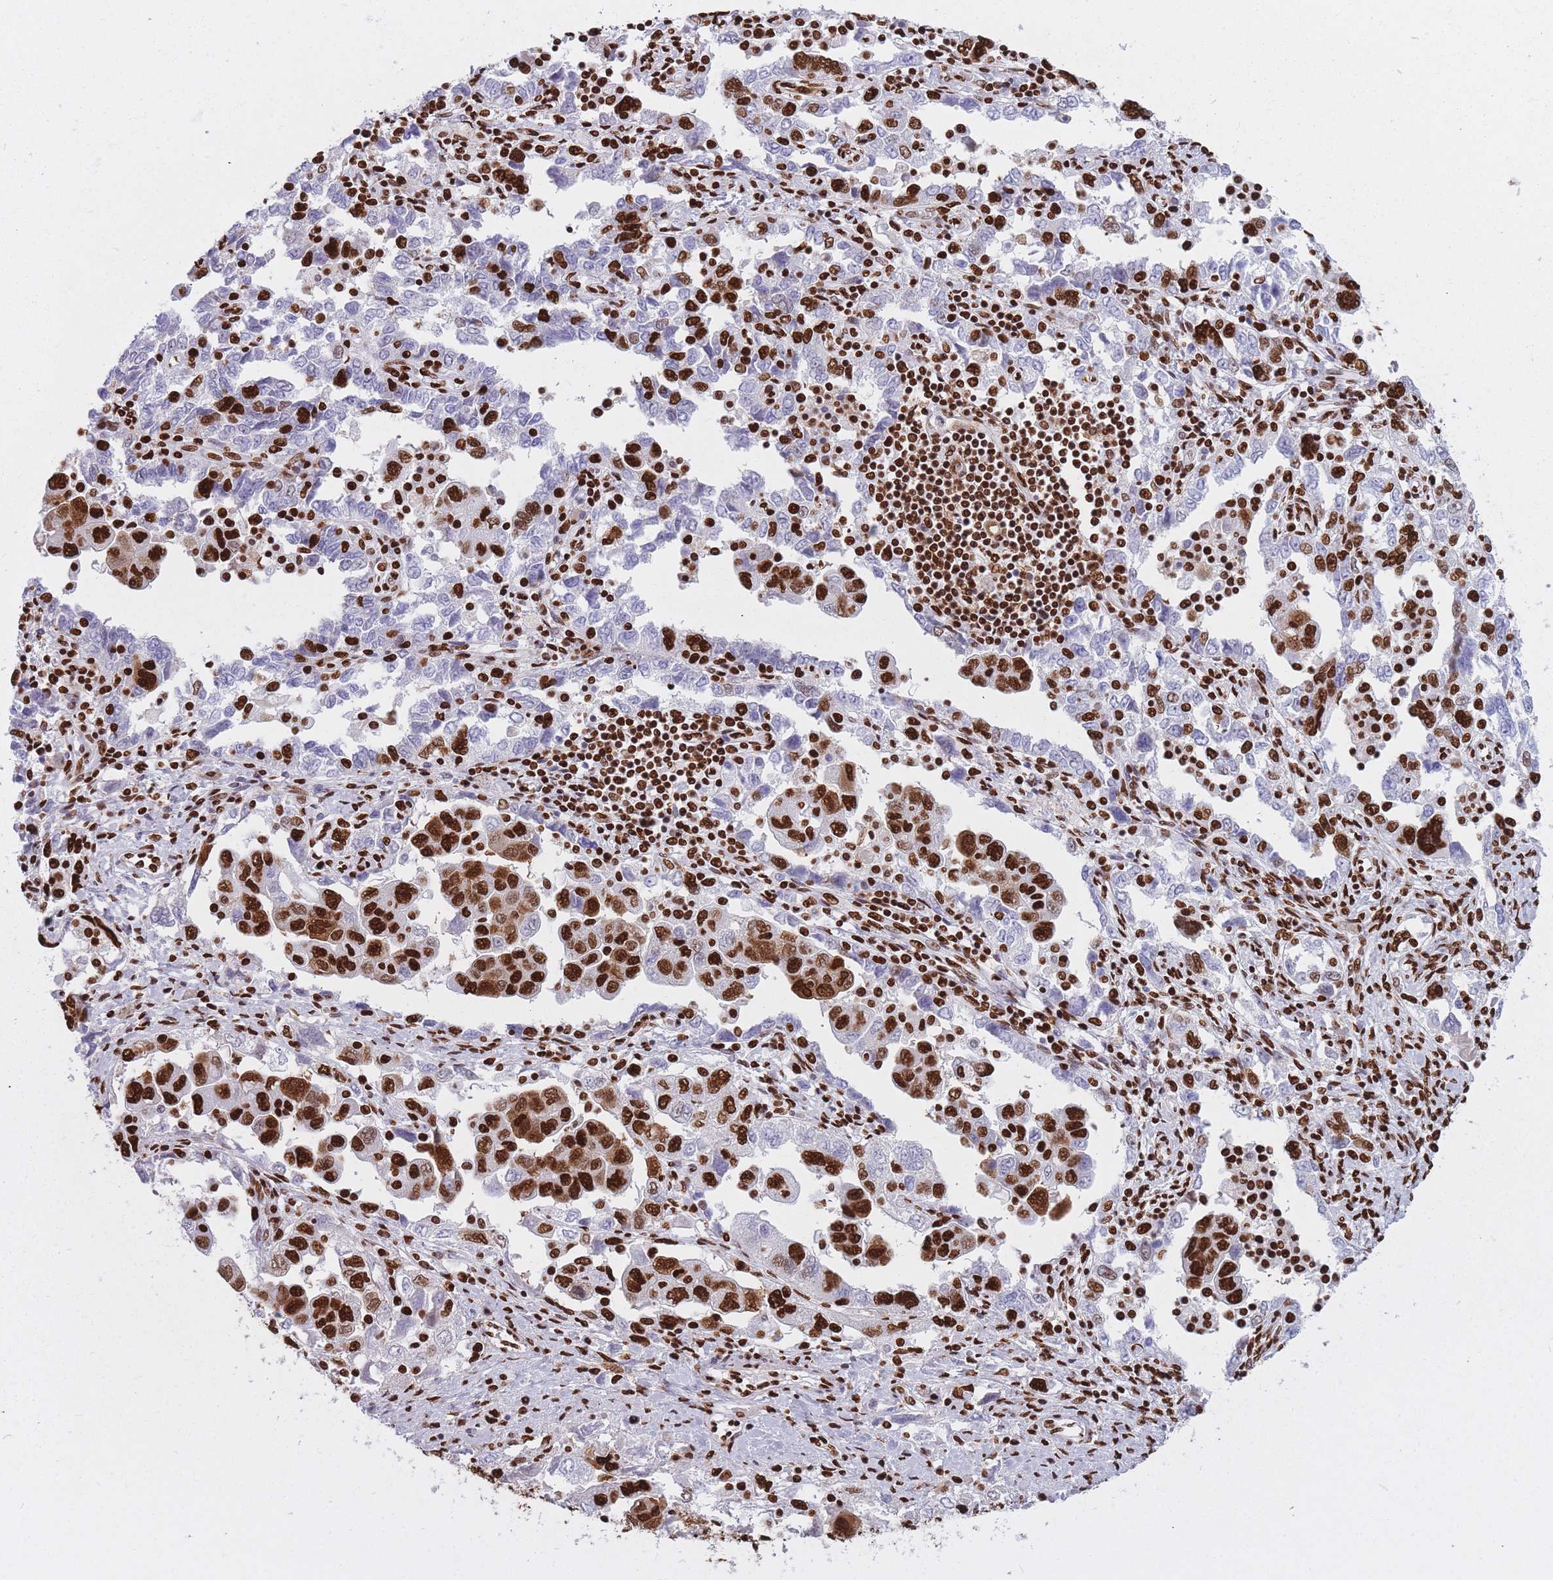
{"staining": {"intensity": "strong", "quantity": "25%-75%", "location": "cytoplasmic/membranous,nuclear"}, "tissue": "ovarian cancer", "cell_type": "Tumor cells", "image_type": "cancer", "snomed": [{"axis": "morphology", "description": "Carcinoma, NOS"}, {"axis": "morphology", "description": "Cystadenocarcinoma, serous, NOS"}, {"axis": "topography", "description": "Ovary"}], "caption": "Immunohistochemical staining of ovarian cancer demonstrates strong cytoplasmic/membranous and nuclear protein expression in about 25%-75% of tumor cells.", "gene": "HNRNPUL1", "patient": {"sex": "female", "age": 69}}